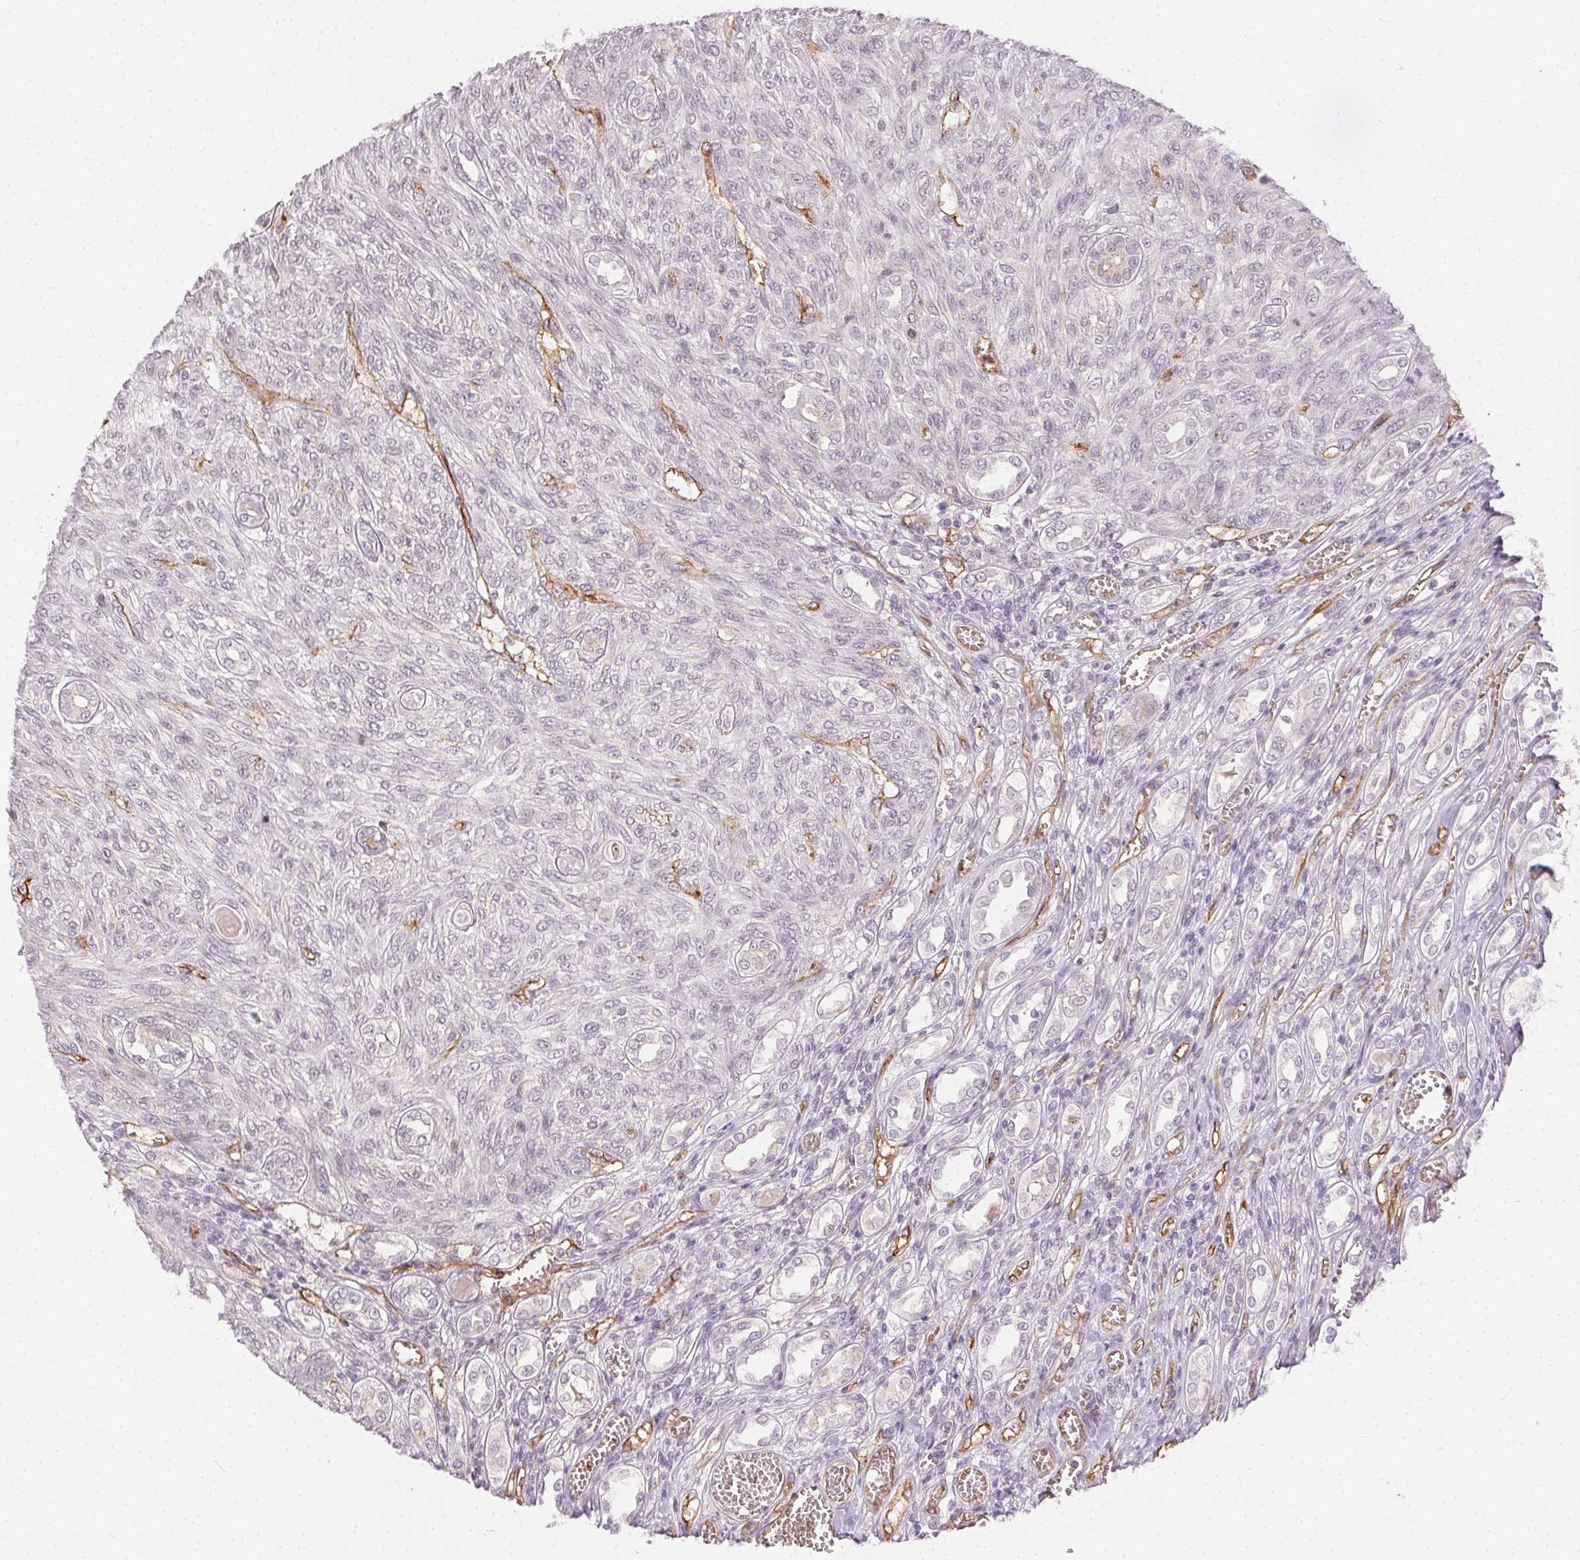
{"staining": {"intensity": "negative", "quantity": "none", "location": "none"}, "tissue": "renal cancer", "cell_type": "Tumor cells", "image_type": "cancer", "snomed": [{"axis": "morphology", "description": "Adenocarcinoma, NOS"}, {"axis": "topography", "description": "Kidney"}], "caption": "Immunohistochemistry (IHC) of human renal cancer (adenocarcinoma) exhibits no staining in tumor cells.", "gene": "PODXL", "patient": {"sex": "male", "age": 58}}